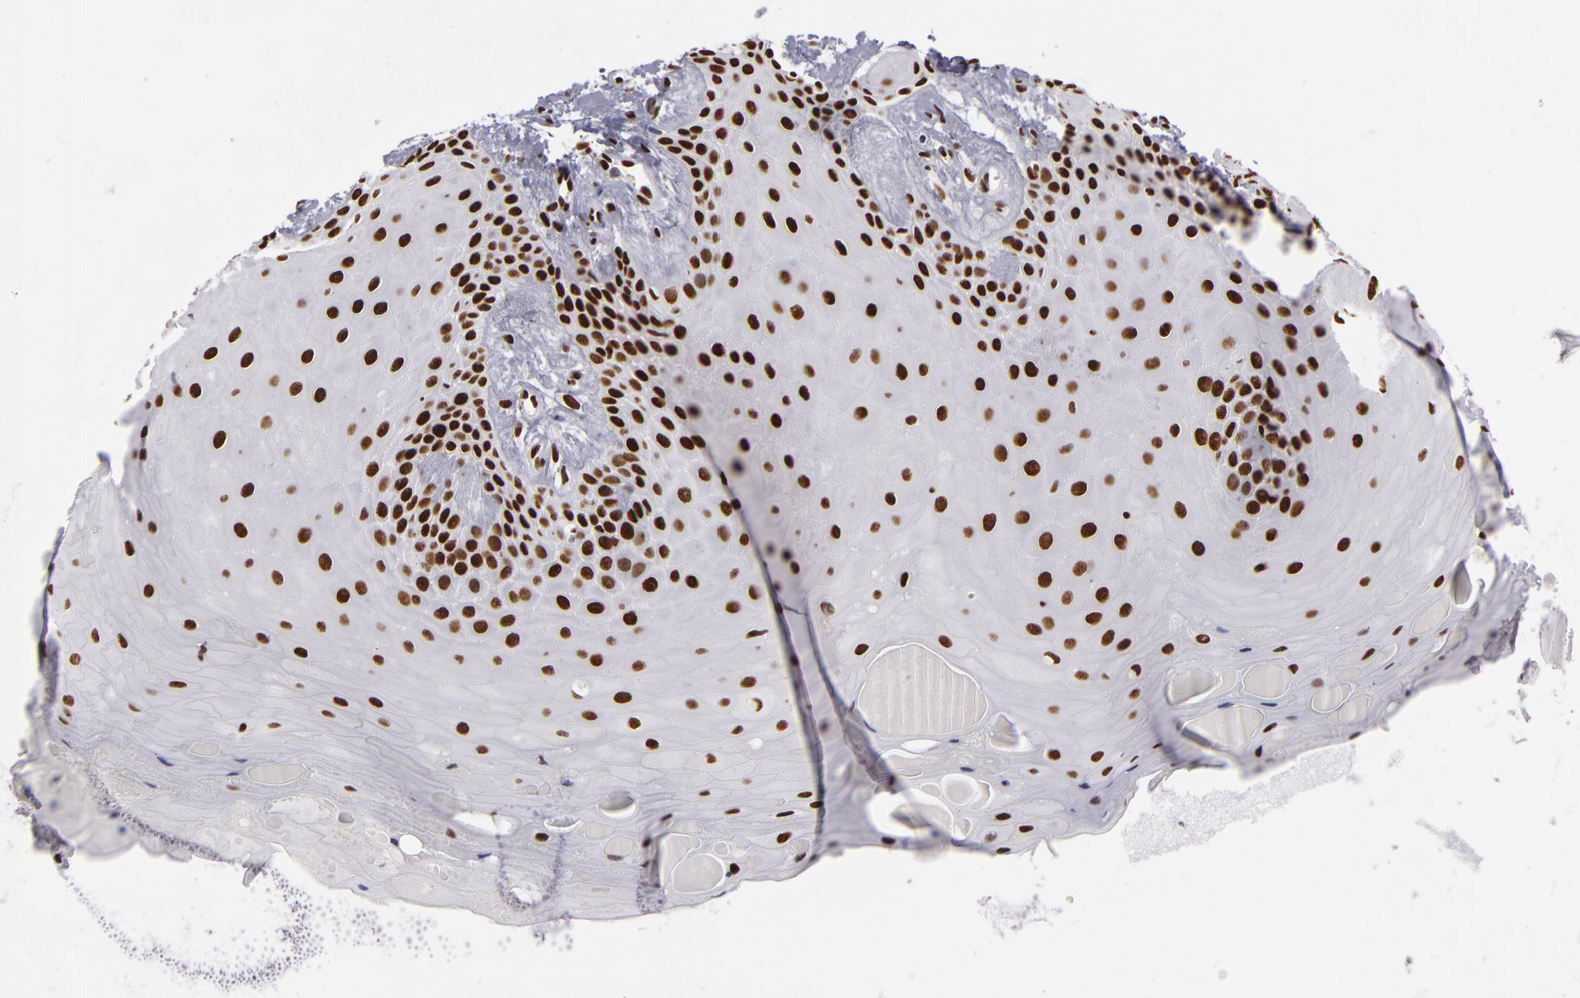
{"staining": {"intensity": "strong", "quantity": ">75%", "location": "nuclear"}, "tissue": "oral mucosa", "cell_type": "Squamous epithelial cells", "image_type": "normal", "snomed": [{"axis": "morphology", "description": "Normal tissue, NOS"}, {"axis": "topography", "description": "Oral tissue"}], "caption": "Immunohistochemical staining of unremarkable human oral mucosa demonstrates >75% levels of strong nuclear protein positivity in approximately >75% of squamous epithelial cells. Using DAB (brown) and hematoxylin (blue) stains, captured at high magnification using brightfield microscopy.", "gene": "SAFB", "patient": {"sex": "male", "age": 69}}